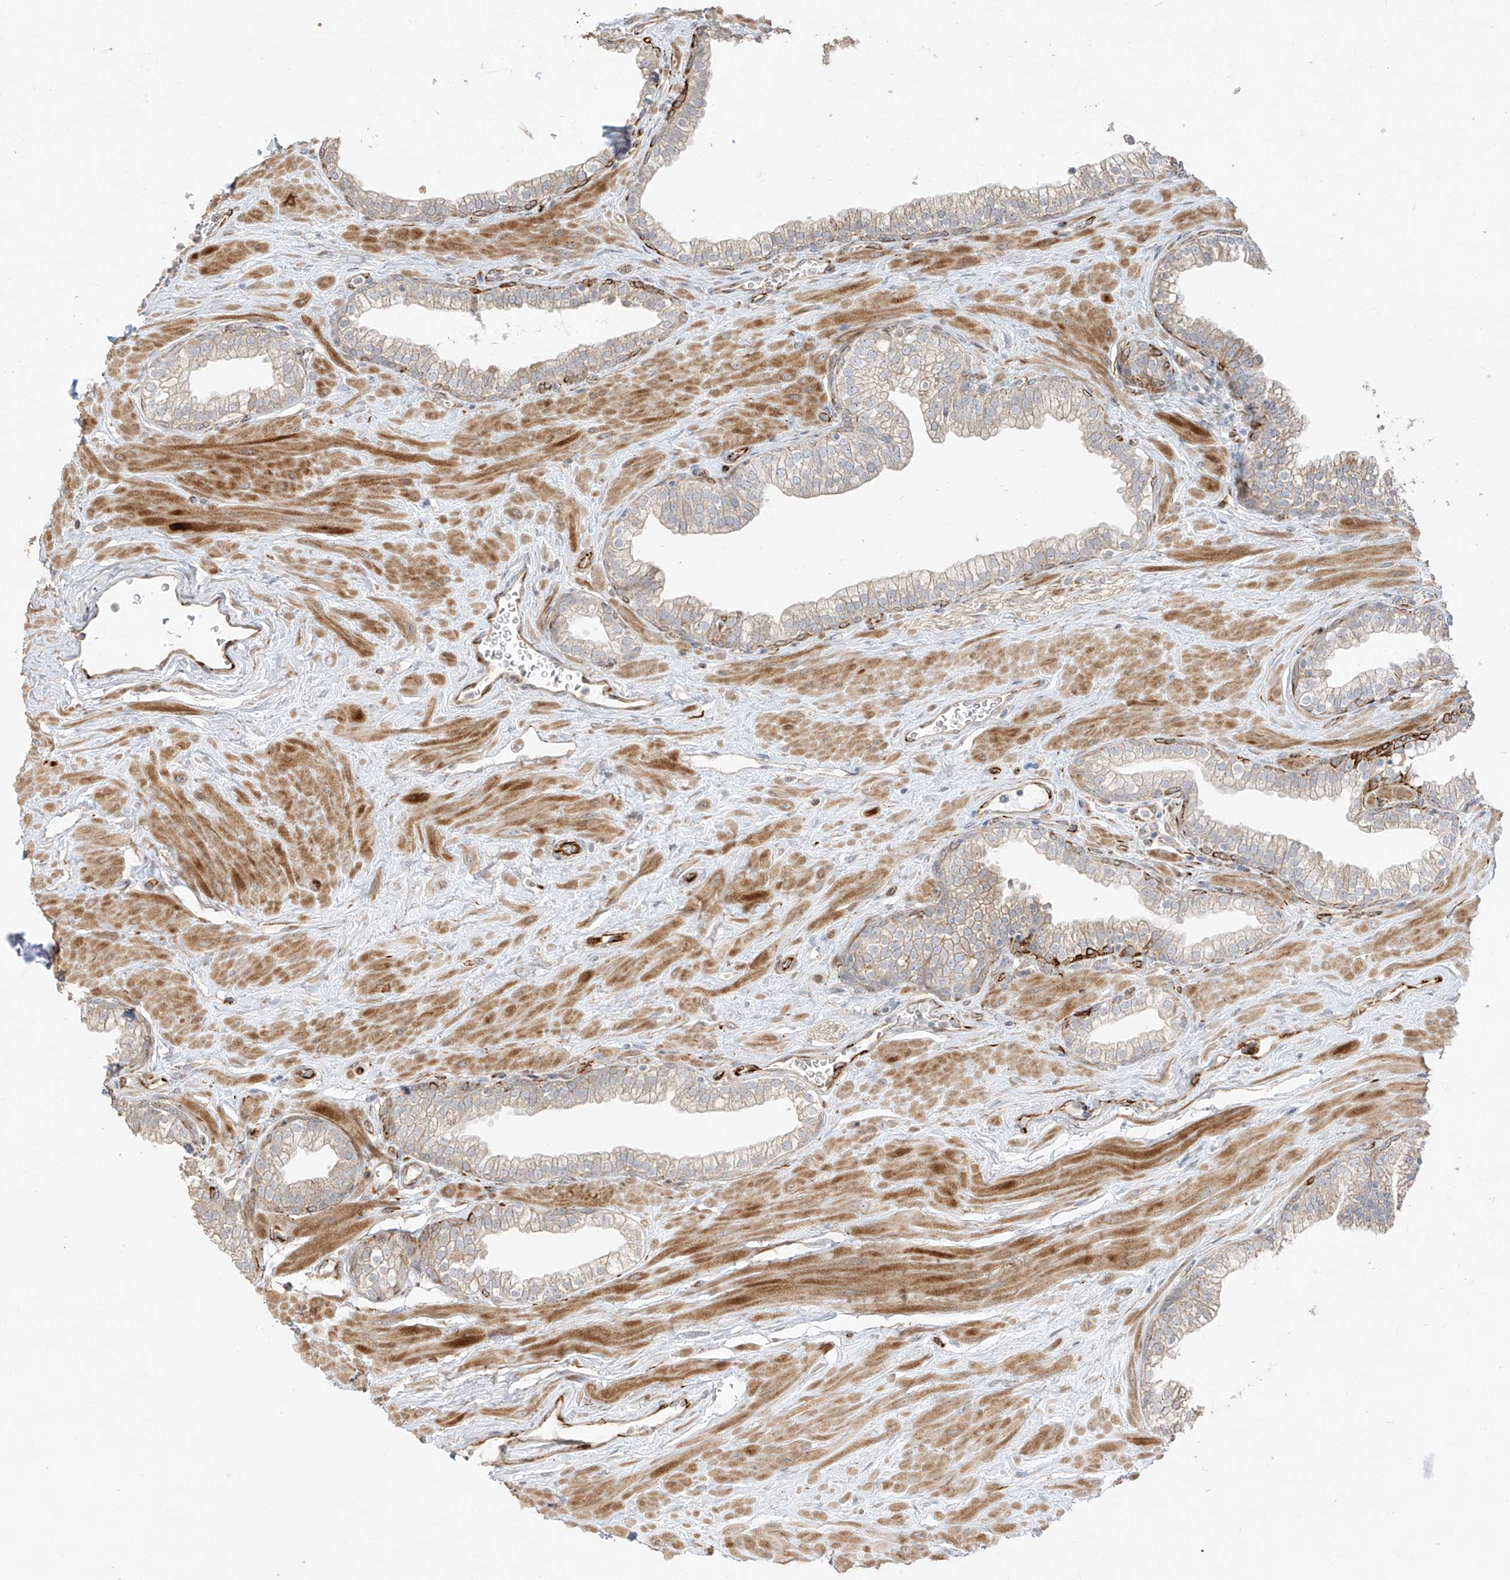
{"staining": {"intensity": "moderate", "quantity": "<25%", "location": "cytoplasmic/membranous"}, "tissue": "prostate", "cell_type": "Glandular cells", "image_type": "normal", "snomed": [{"axis": "morphology", "description": "Normal tissue, NOS"}, {"axis": "morphology", "description": "Urothelial carcinoma, Low grade"}, {"axis": "topography", "description": "Urinary bladder"}, {"axis": "topography", "description": "Prostate"}], "caption": "Protein staining of unremarkable prostate displays moderate cytoplasmic/membranous positivity in about <25% of glandular cells.", "gene": "DCDC2", "patient": {"sex": "male", "age": 60}}